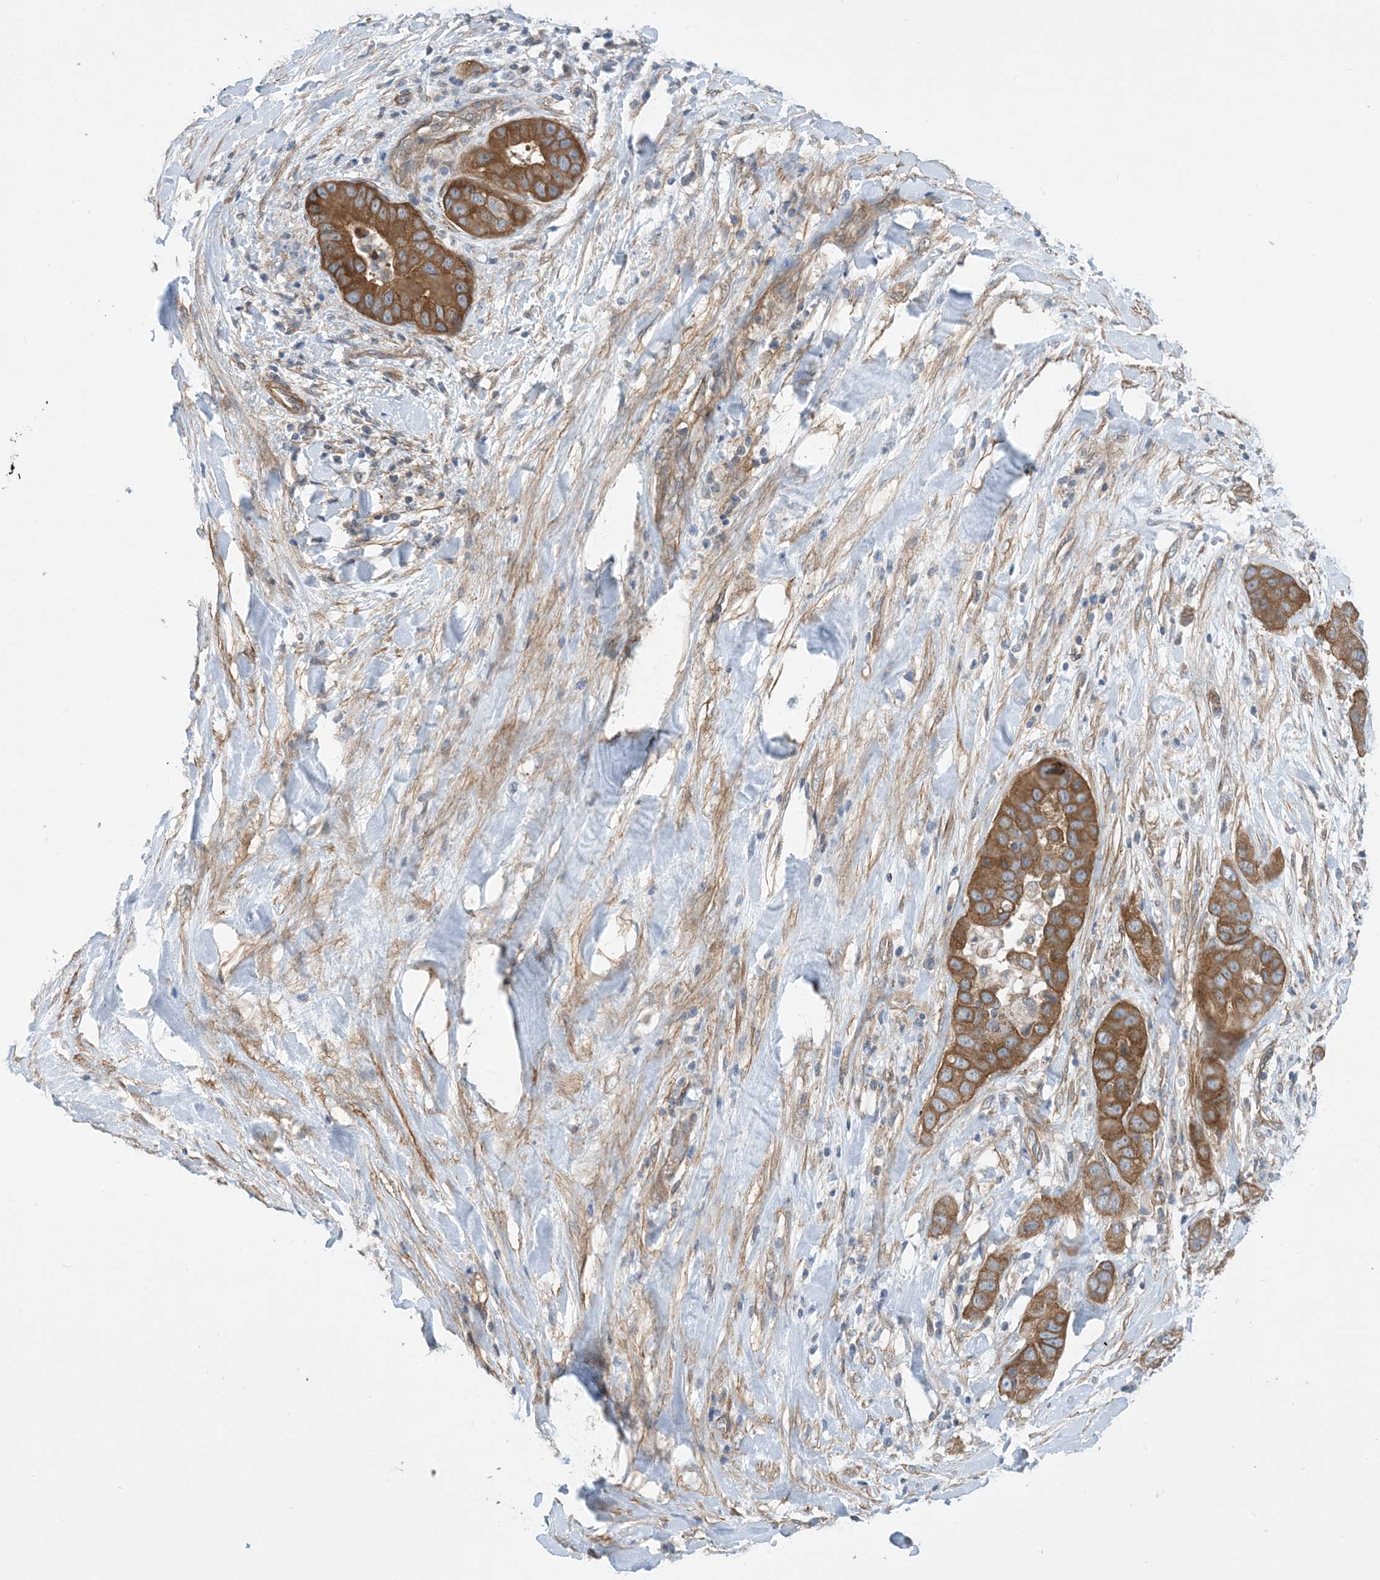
{"staining": {"intensity": "moderate", "quantity": ">75%", "location": "cytoplasmic/membranous"}, "tissue": "liver cancer", "cell_type": "Tumor cells", "image_type": "cancer", "snomed": [{"axis": "morphology", "description": "Cholangiocarcinoma"}, {"axis": "topography", "description": "Liver"}], "caption": "Protein staining by immunohistochemistry (IHC) shows moderate cytoplasmic/membranous staining in approximately >75% of tumor cells in liver cancer (cholangiocarcinoma).", "gene": "EHBP1", "patient": {"sex": "female", "age": 52}}